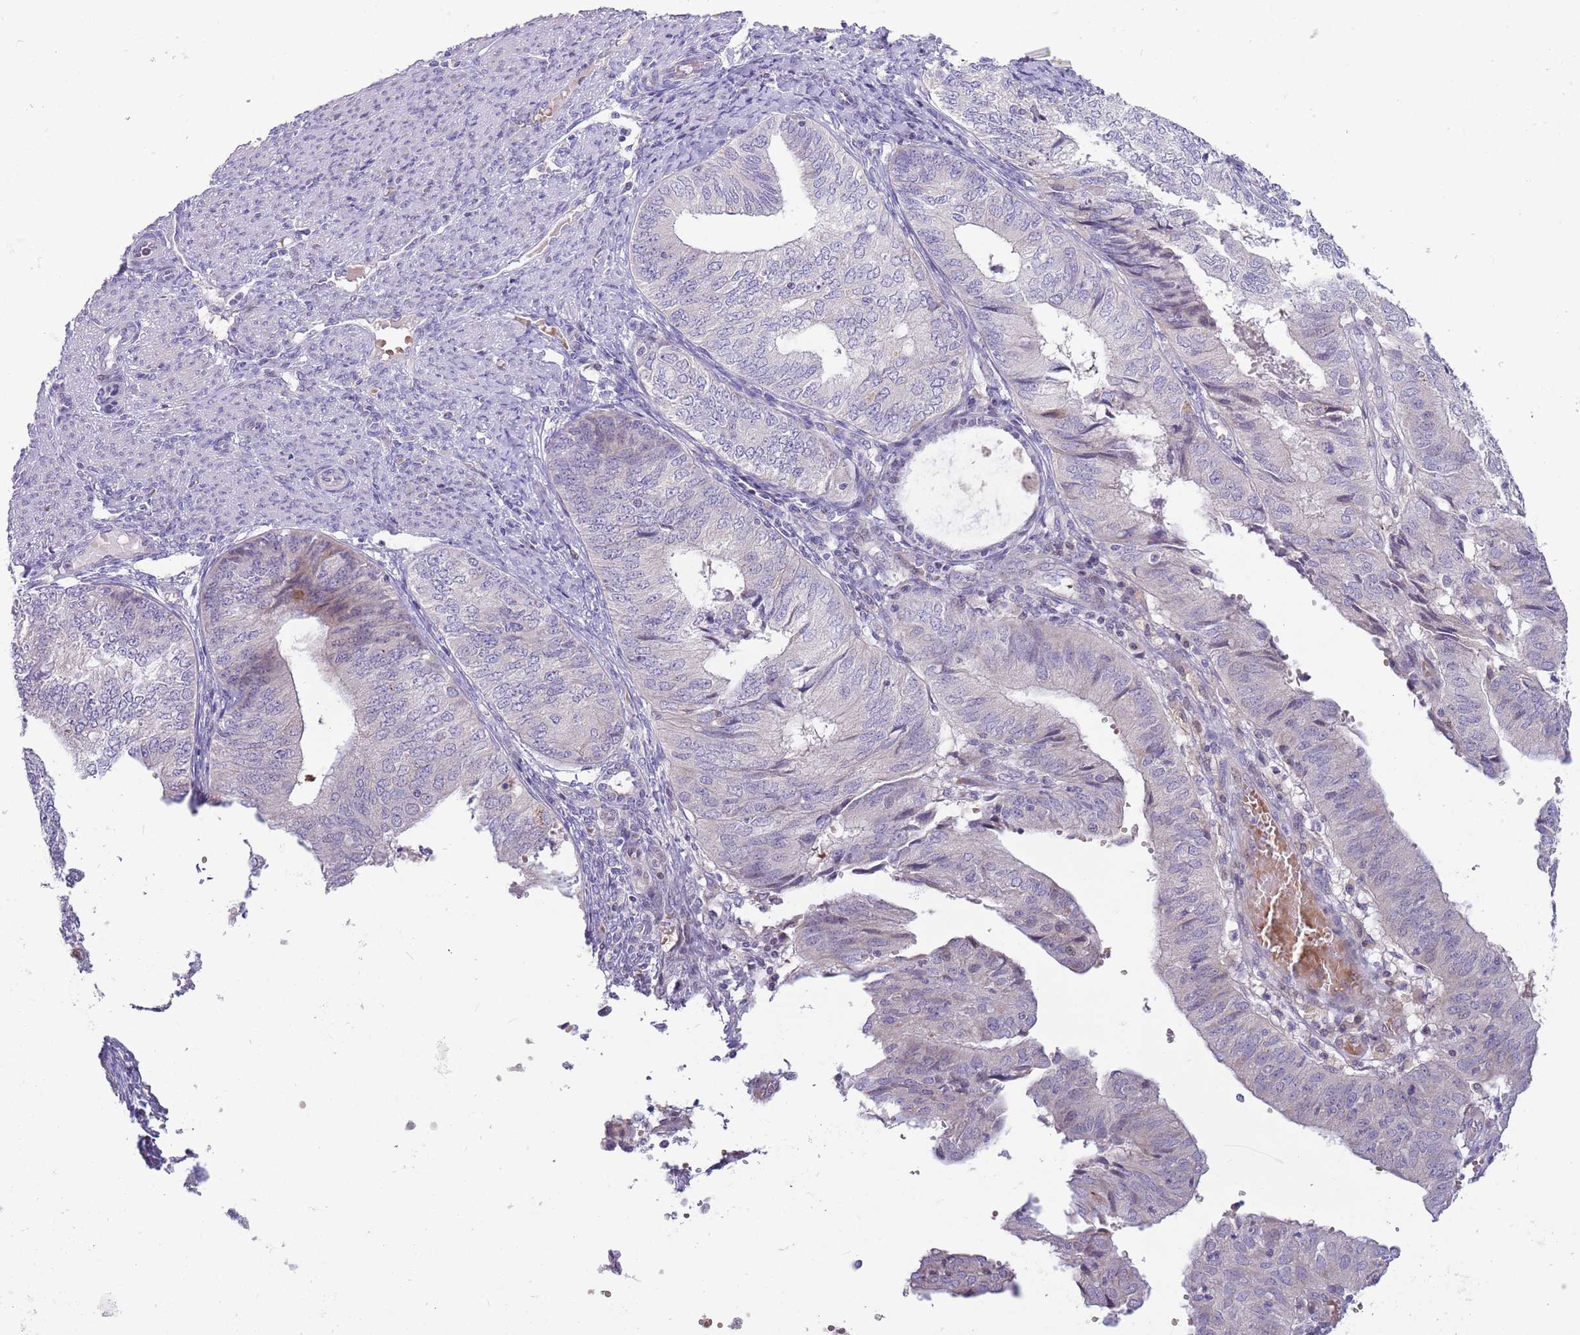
{"staining": {"intensity": "negative", "quantity": "none", "location": "none"}, "tissue": "endometrial cancer", "cell_type": "Tumor cells", "image_type": "cancer", "snomed": [{"axis": "morphology", "description": "Adenocarcinoma, NOS"}, {"axis": "topography", "description": "Endometrium"}], "caption": "Tumor cells are negative for protein expression in human adenocarcinoma (endometrial).", "gene": "DDHD1", "patient": {"sex": "female", "age": 68}}